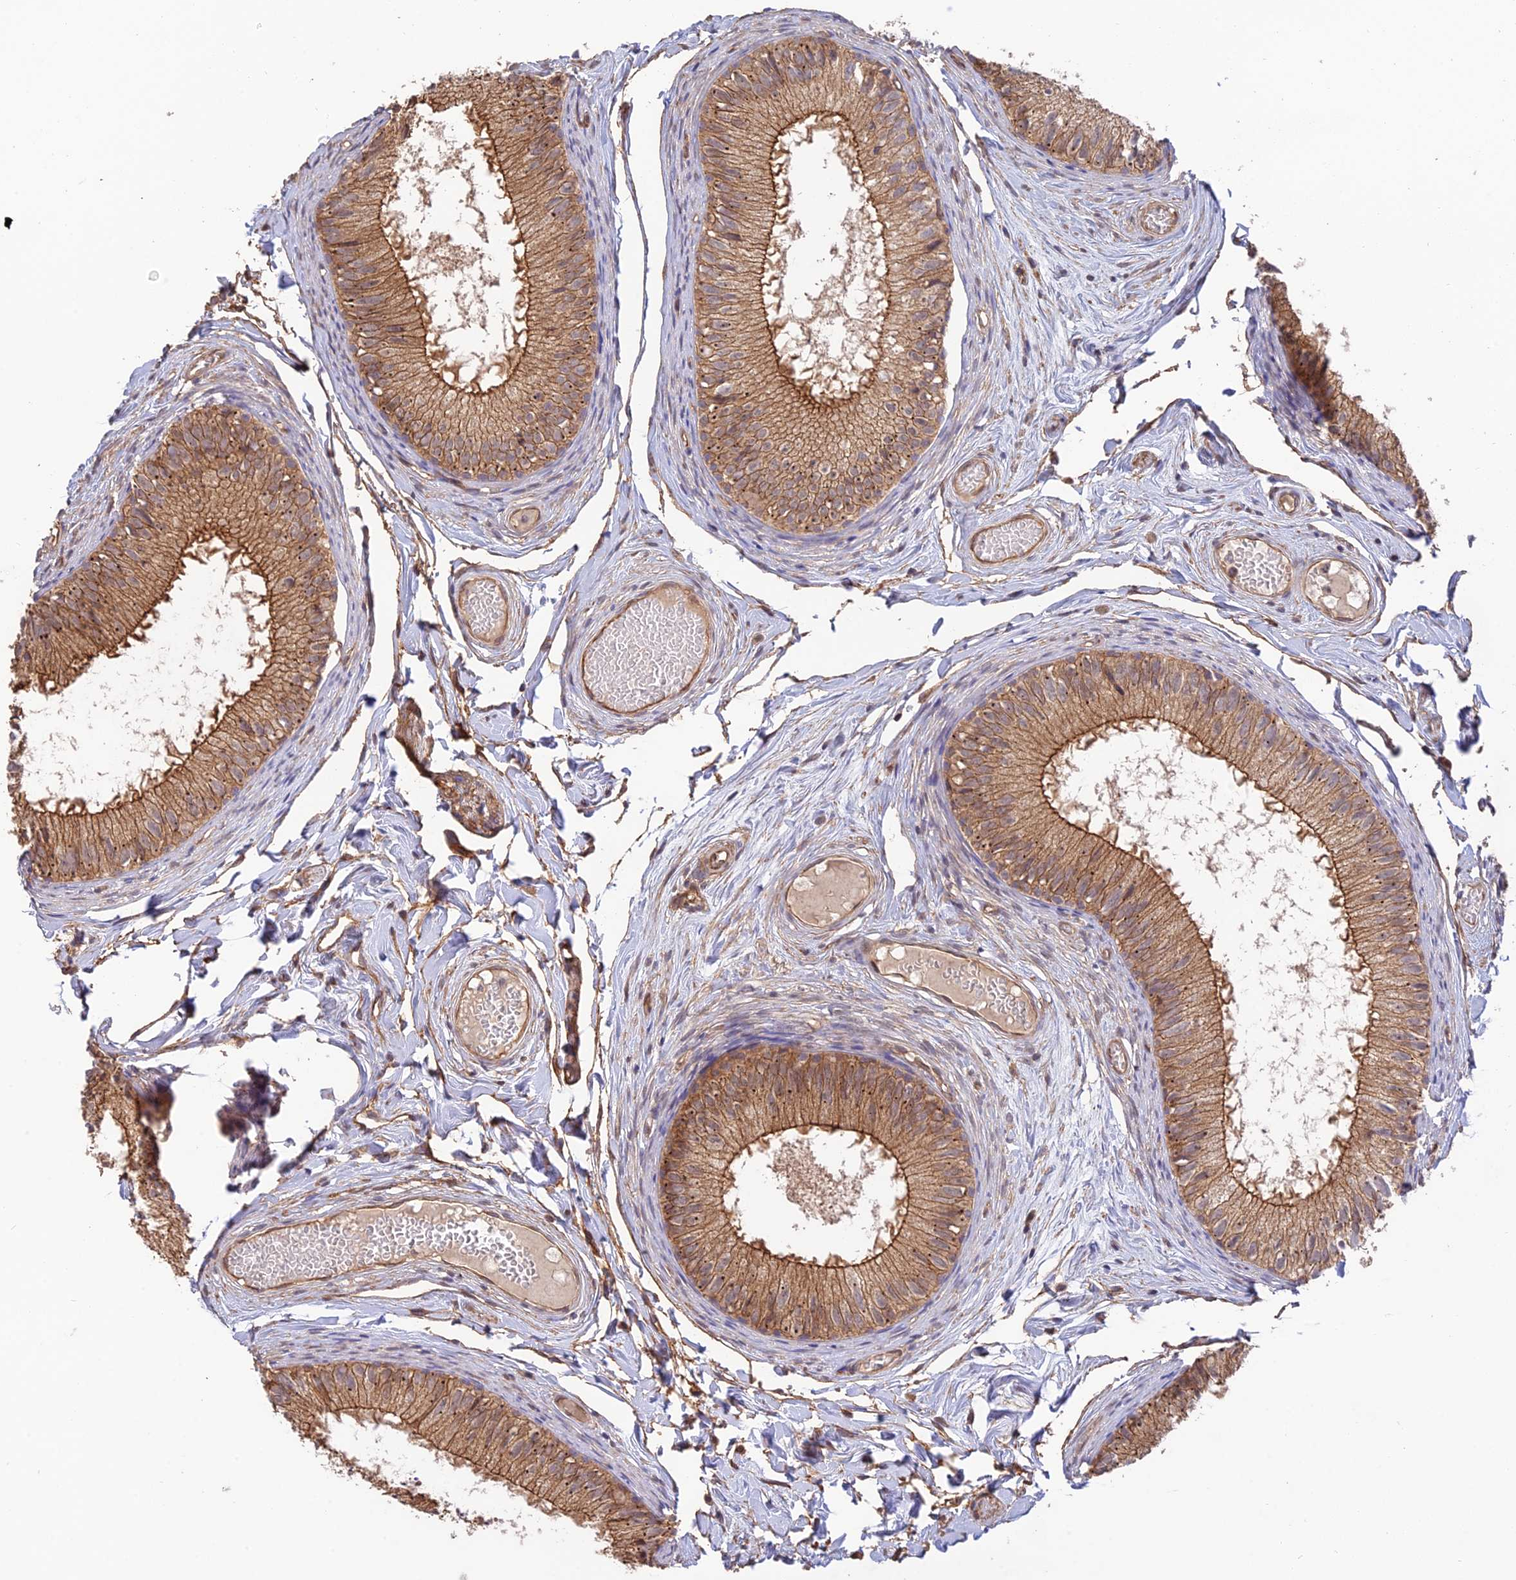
{"staining": {"intensity": "moderate", "quantity": ">75%", "location": "cytoplasmic/membranous"}, "tissue": "epididymis", "cell_type": "Glandular cells", "image_type": "normal", "snomed": [{"axis": "morphology", "description": "Normal tissue, NOS"}, {"axis": "topography", "description": "Epididymis"}], "caption": "A high-resolution image shows immunohistochemistry (IHC) staining of normal epididymis, which exhibits moderate cytoplasmic/membranous positivity in approximately >75% of glandular cells. The staining is performed using DAB (3,3'-diaminobenzidine) brown chromogen to label protein expression. The nuclei are counter-stained blue using hematoxylin.", "gene": "HOMER2", "patient": {"sex": "male", "age": 46}}